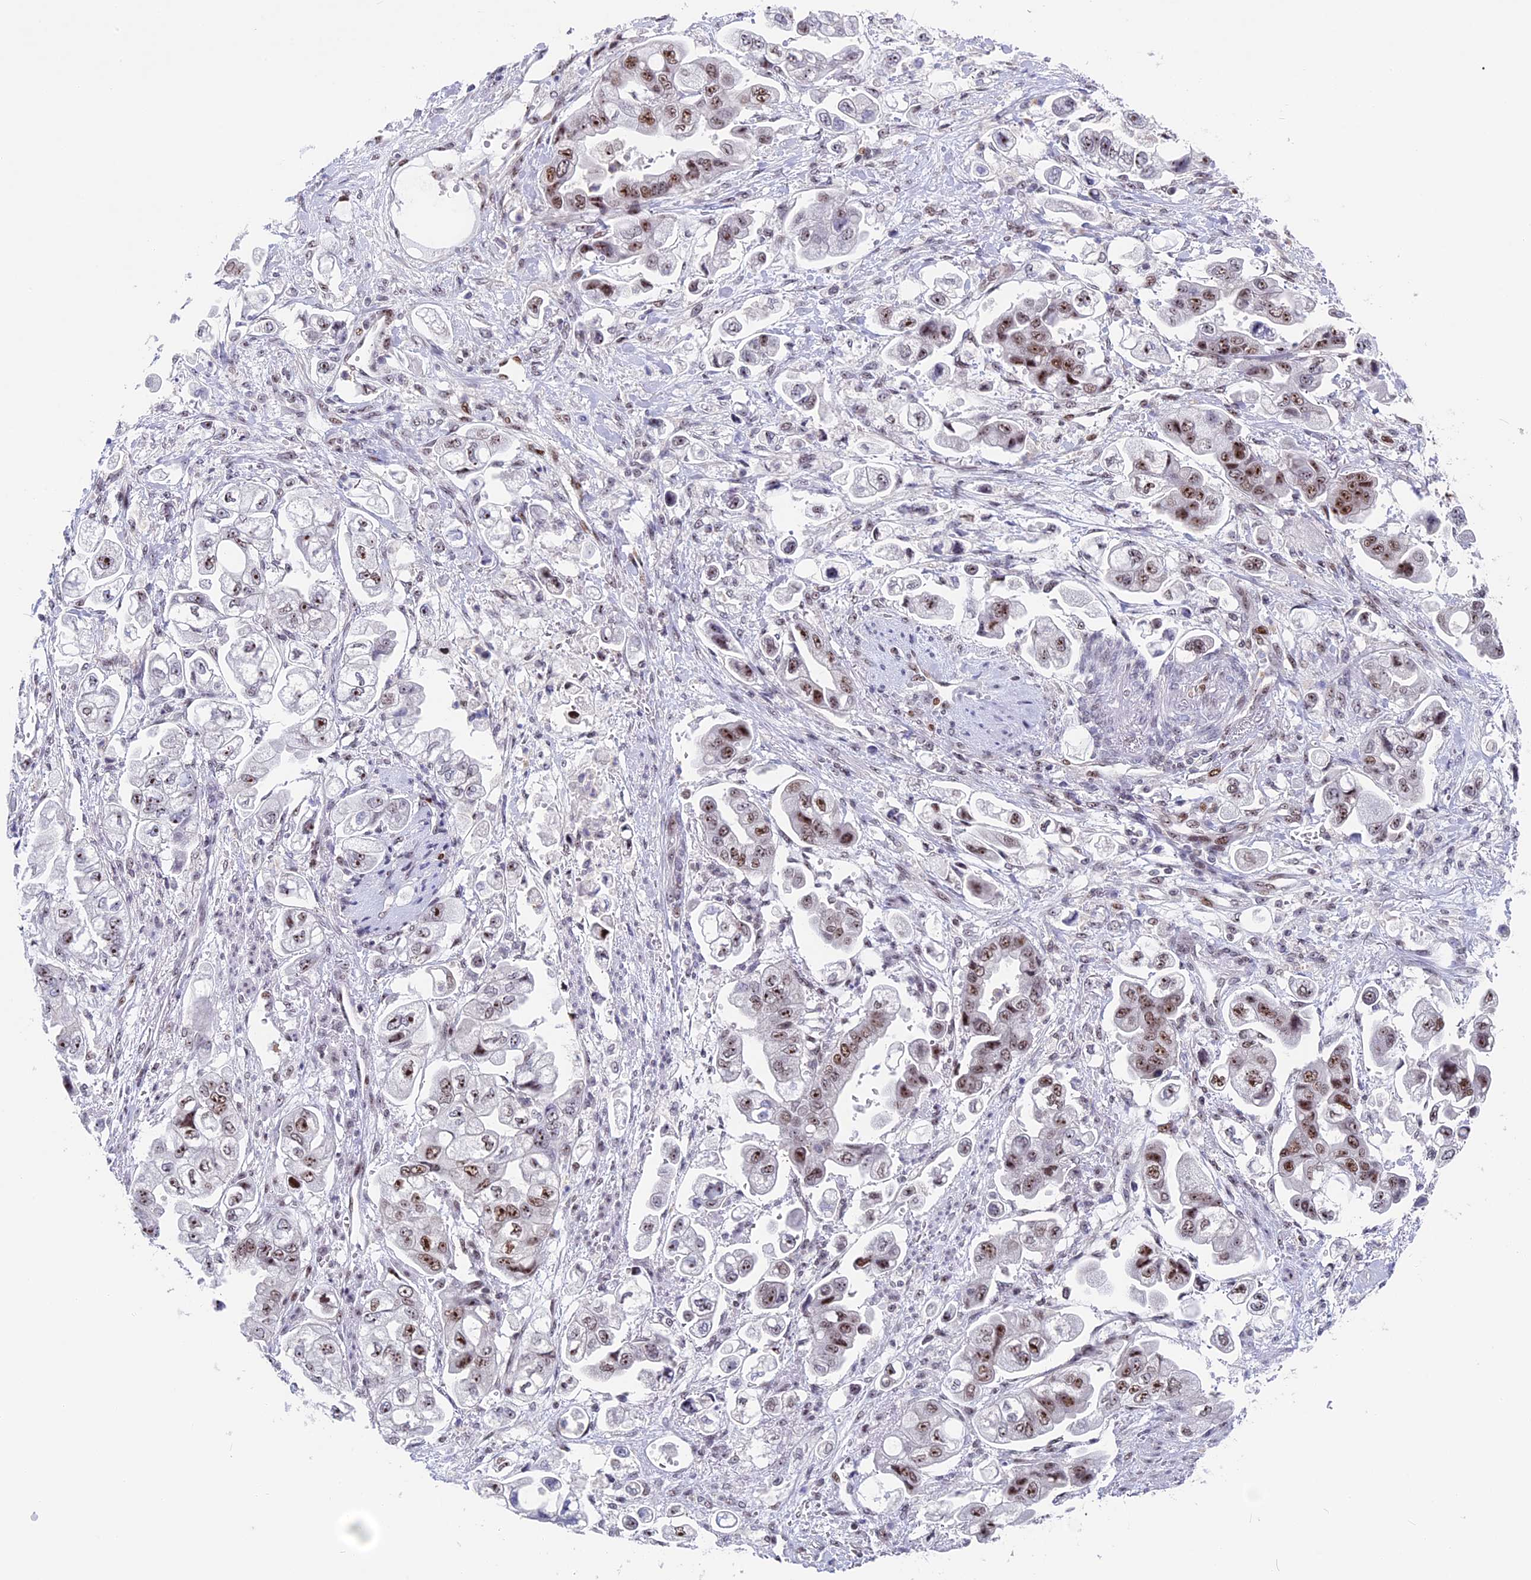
{"staining": {"intensity": "moderate", "quantity": ">75%", "location": "nuclear"}, "tissue": "stomach cancer", "cell_type": "Tumor cells", "image_type": "cancer", "snomed": [{"axis": "morphology", "description": "Adenocarcinoma, NOS"}, {"axis": "topography", "description": "Stomach"}], "caption": "A high-resolution histopathology image shows IHC staining of stomach adenocarcinoma, which displays moderate nuclear positivity in approximately >75% of tumor cells. (DAB IHC, brown staining for protein, blue staining for nuclei).", "gene": "CCDC86", "patient": {"sex": "male", "age": 62}}